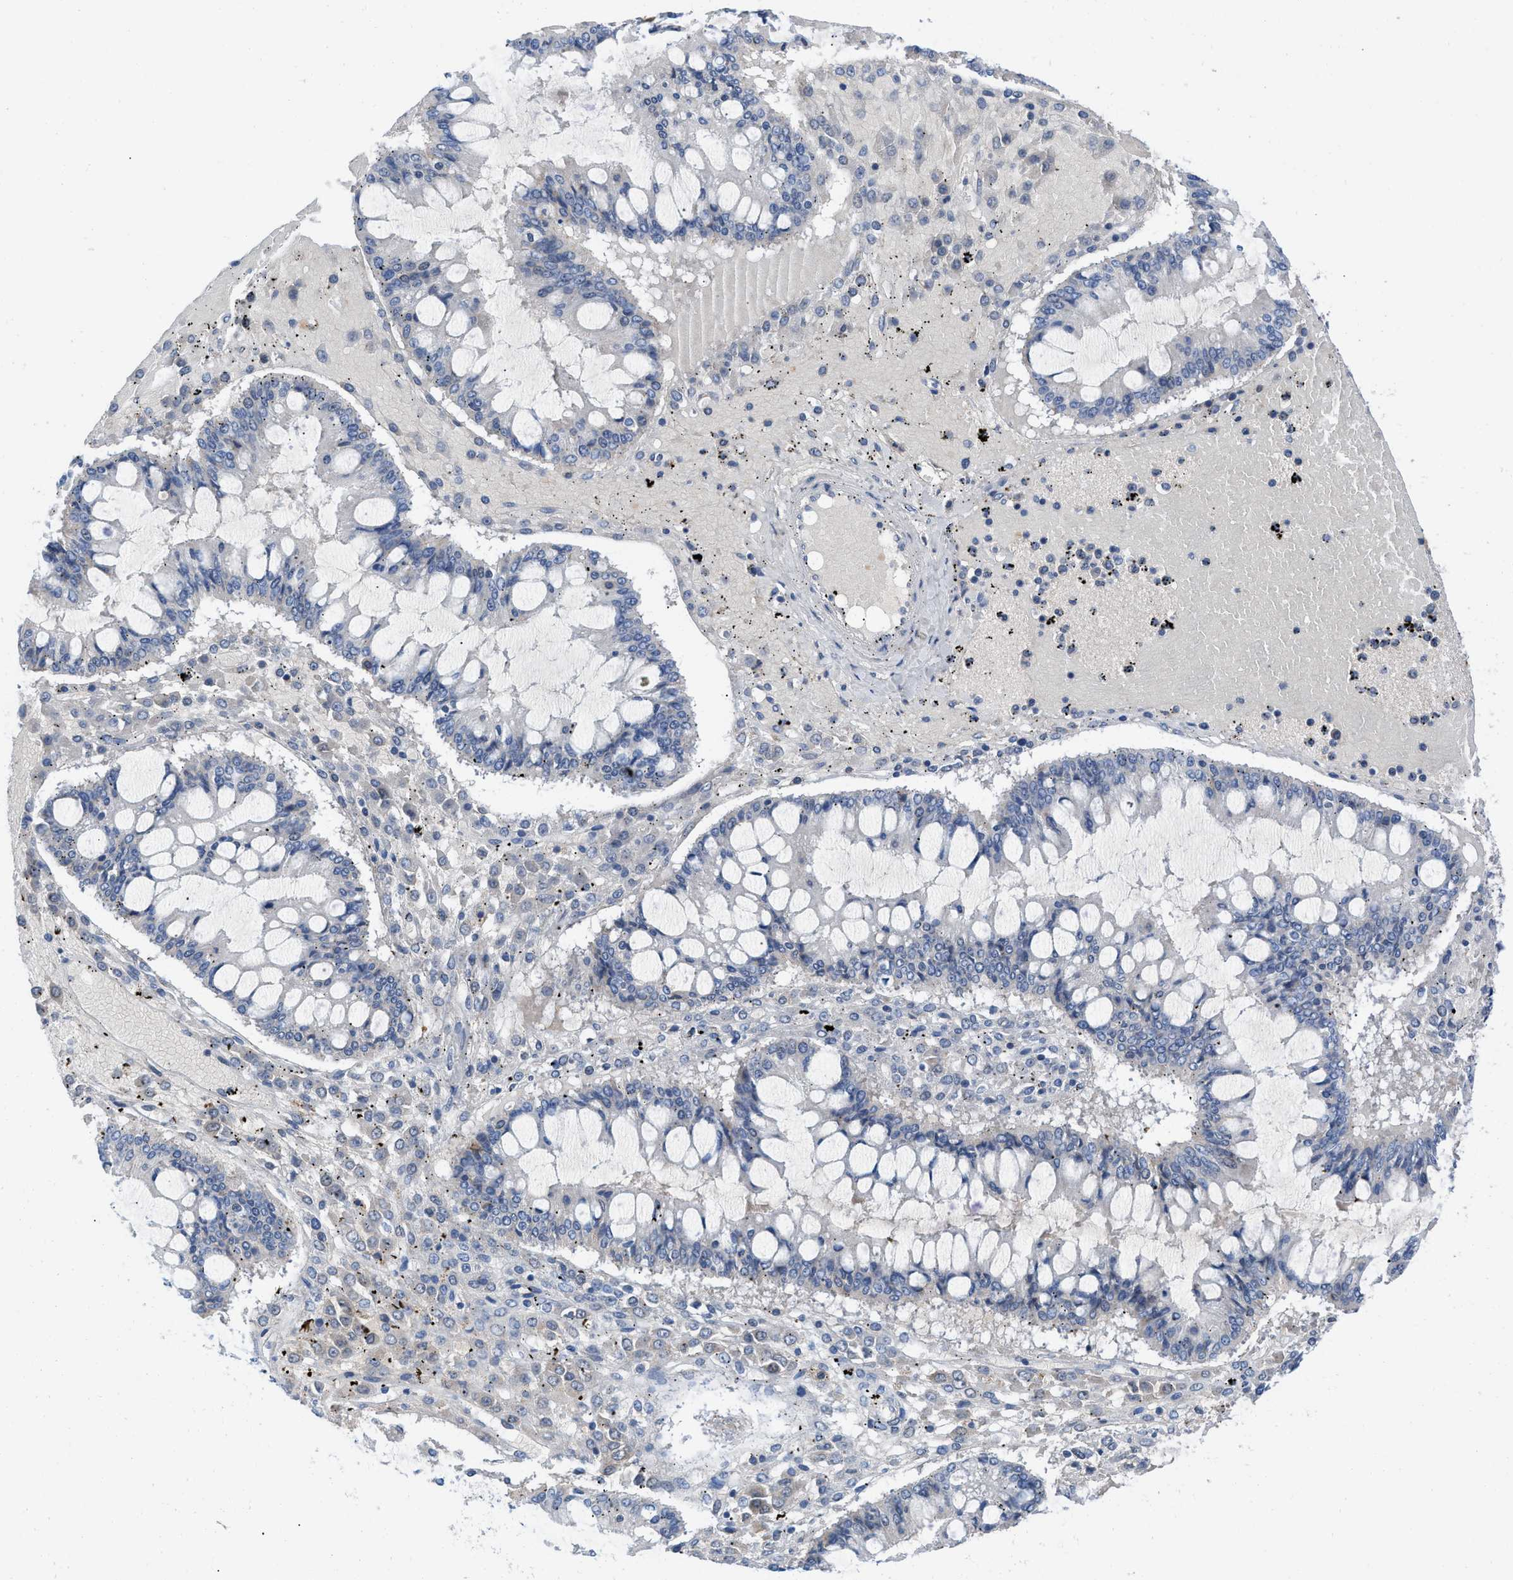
{"staining": {"intensity": "negative", "quantity": "none", "location": "none"}, "tissue": "ovarian cancer", "cell_type": "Tumor cells", "image_type": "cancer", "snomed": [{"axis": "morphology", "description": "Cystadenocarcinoma, mucinous, NOS"}, {"axis": "topography", "description": "Ovary"}], "caption": "High power microscopy histopathology image of an IHC micrograph of mucinous cystadenocarcinoma (ovarian), revealing no significant positivity in tumor cells.", "gene": "HPX", "patient": {"sex": "female", "age": 73}}